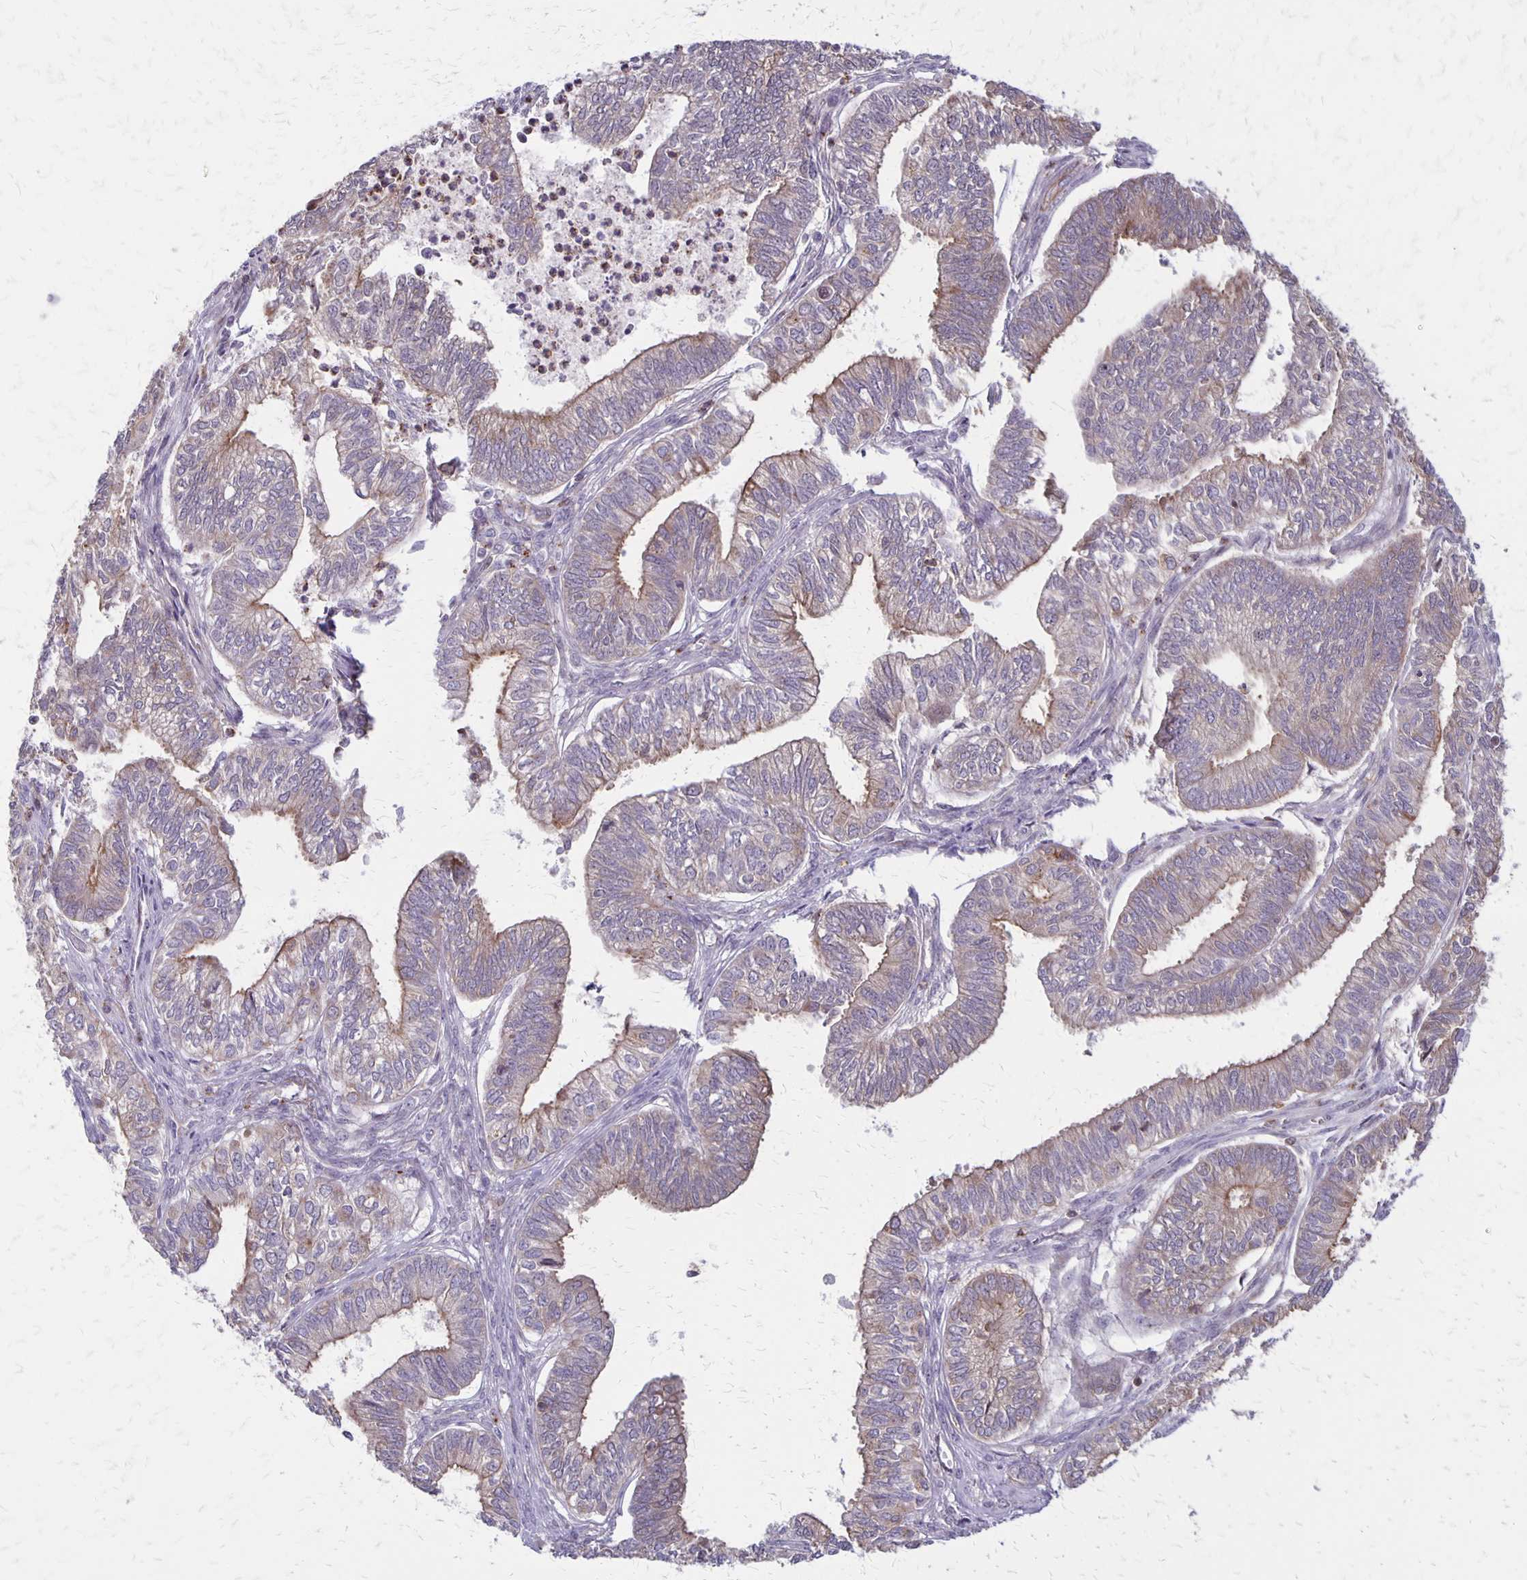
{"staining": {"intensity": "weak", "quantity": "25%-75%", "location": "cytoplasmic/membranous"}, "tissue": "ovarian cancer", "cell_type": "Tumor cells", "image_type": "cancer", "snomed": [{"axis": "morphology", "description": "Carcinoma, endometroid"}, {"axis": "topography", "description": "Ovary"}], "caption": "Protein positivity by immunohistochemistry (IHC) demonstrates weak cytoplasmic/membranous expression in about 25%-75% of tumor cells in ovarian cancer.", "gene": "SEPTIN5", "patient": {"sex": "female", "age": 64}}